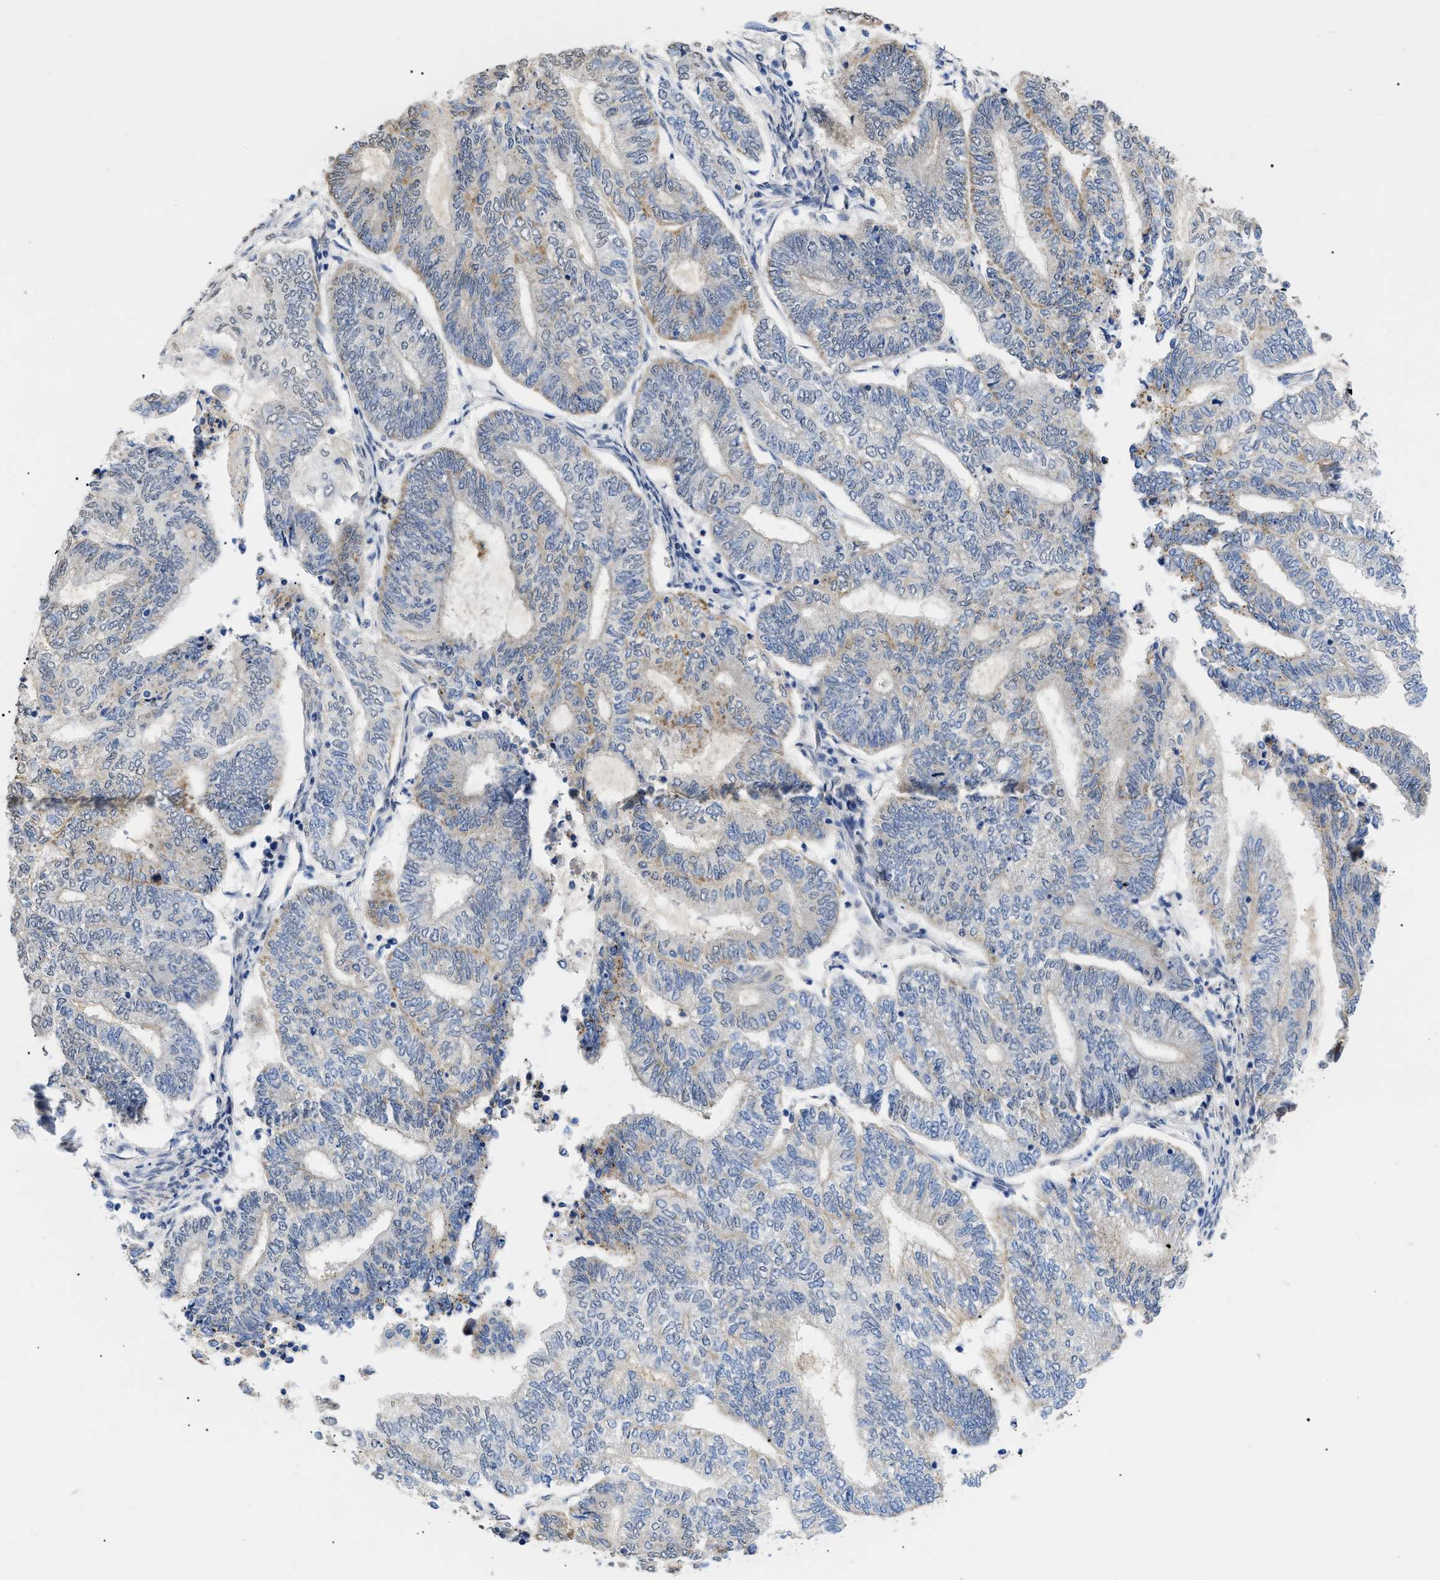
{"staining": {"intensity": "weak", "quantity": "<25%", "location": "cytoplasmic/membranous"}, "tissue": "endometrial cancer", "cell_type": "Tumor cells", "image_type": "cancer", "snomed": [{"axis": "morphology", "description": "Adenocarcinoma, NOS"}, {"axis": "topography", "description": "Uterus"}, {"axis": "topography", "description": "Endometrium"}], "caption": "DAB (3,3'-diaminobenzidine) immunohistochemical staining of human adenocarcinoma (endometrial) displays no significant staining in tumor cells.", "gene": "SFXN5", "patient": {"sex": "female", "age": 70}}